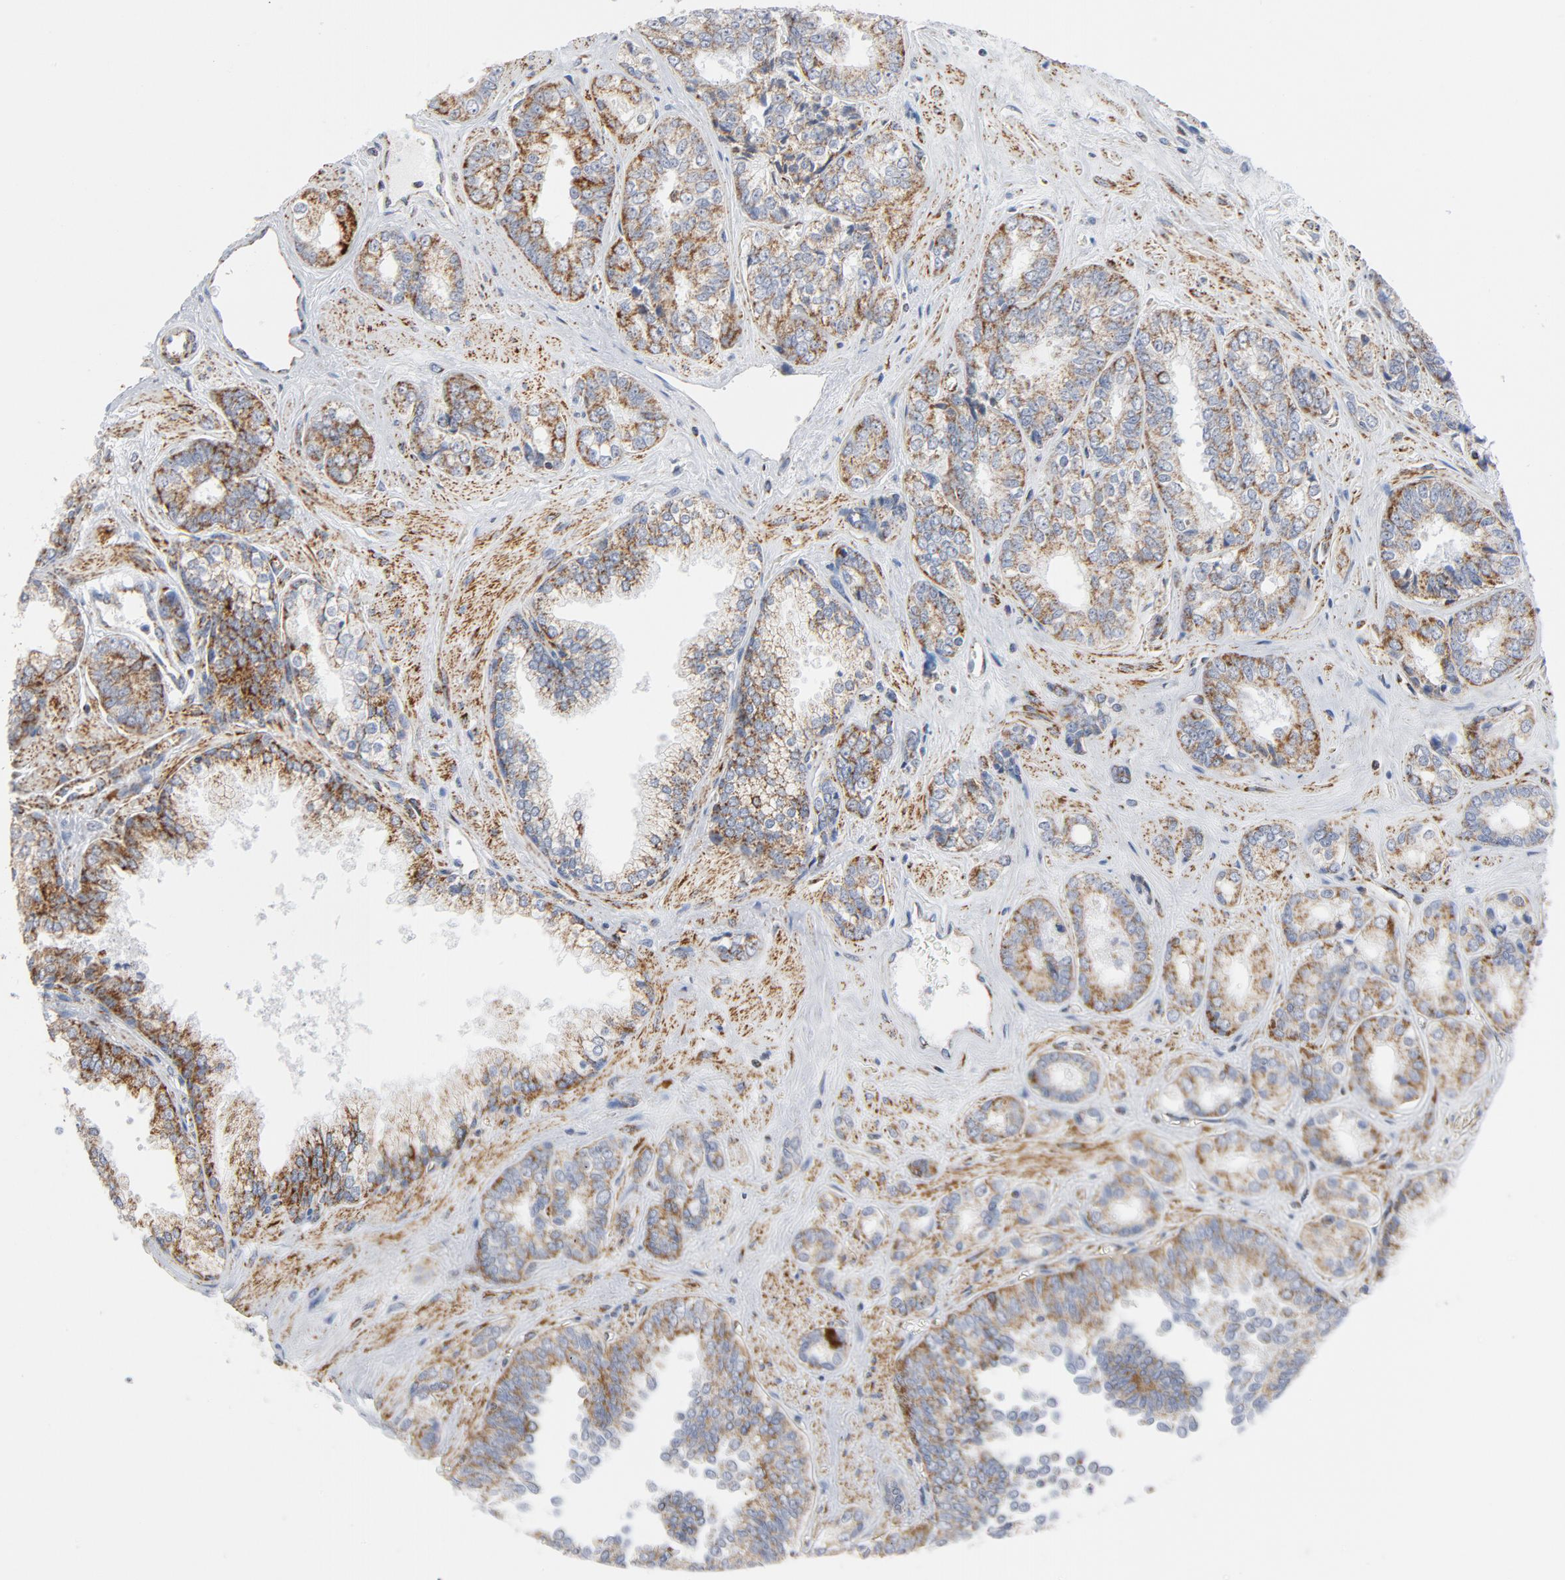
{"staining": {"intensity": "moderate", "quantity": ">75%", "location": "cytoplasmic/membranous"}, "tissue": "prostate cancer", "cell_type": "Tumor cells", "image_type": "cancer", "snomed": [{"axis": "morphology", "description": "Adenocarcinoma, High grade"}, {"axis": "topography", "description": "Prostate"}], "caption": "High-magnification brightfield microscopy of high-grade adenocarcinoma (prostate) stained with DAB (3,3'-diaminobenzidine) (brown) and counterstained with hematoxylin (blue). tumor cells exhibit moderate cytoplasmic/membranous staining is appreciated in about>75% of cells. (Stains: DAB (3,3'-diaminobenzidine) in brown, nuclei in blue, Microscopy: brightfield microscopy at high magnification).", "gene": "CYCS", "patient": {"sex": "male", "age": 67}}